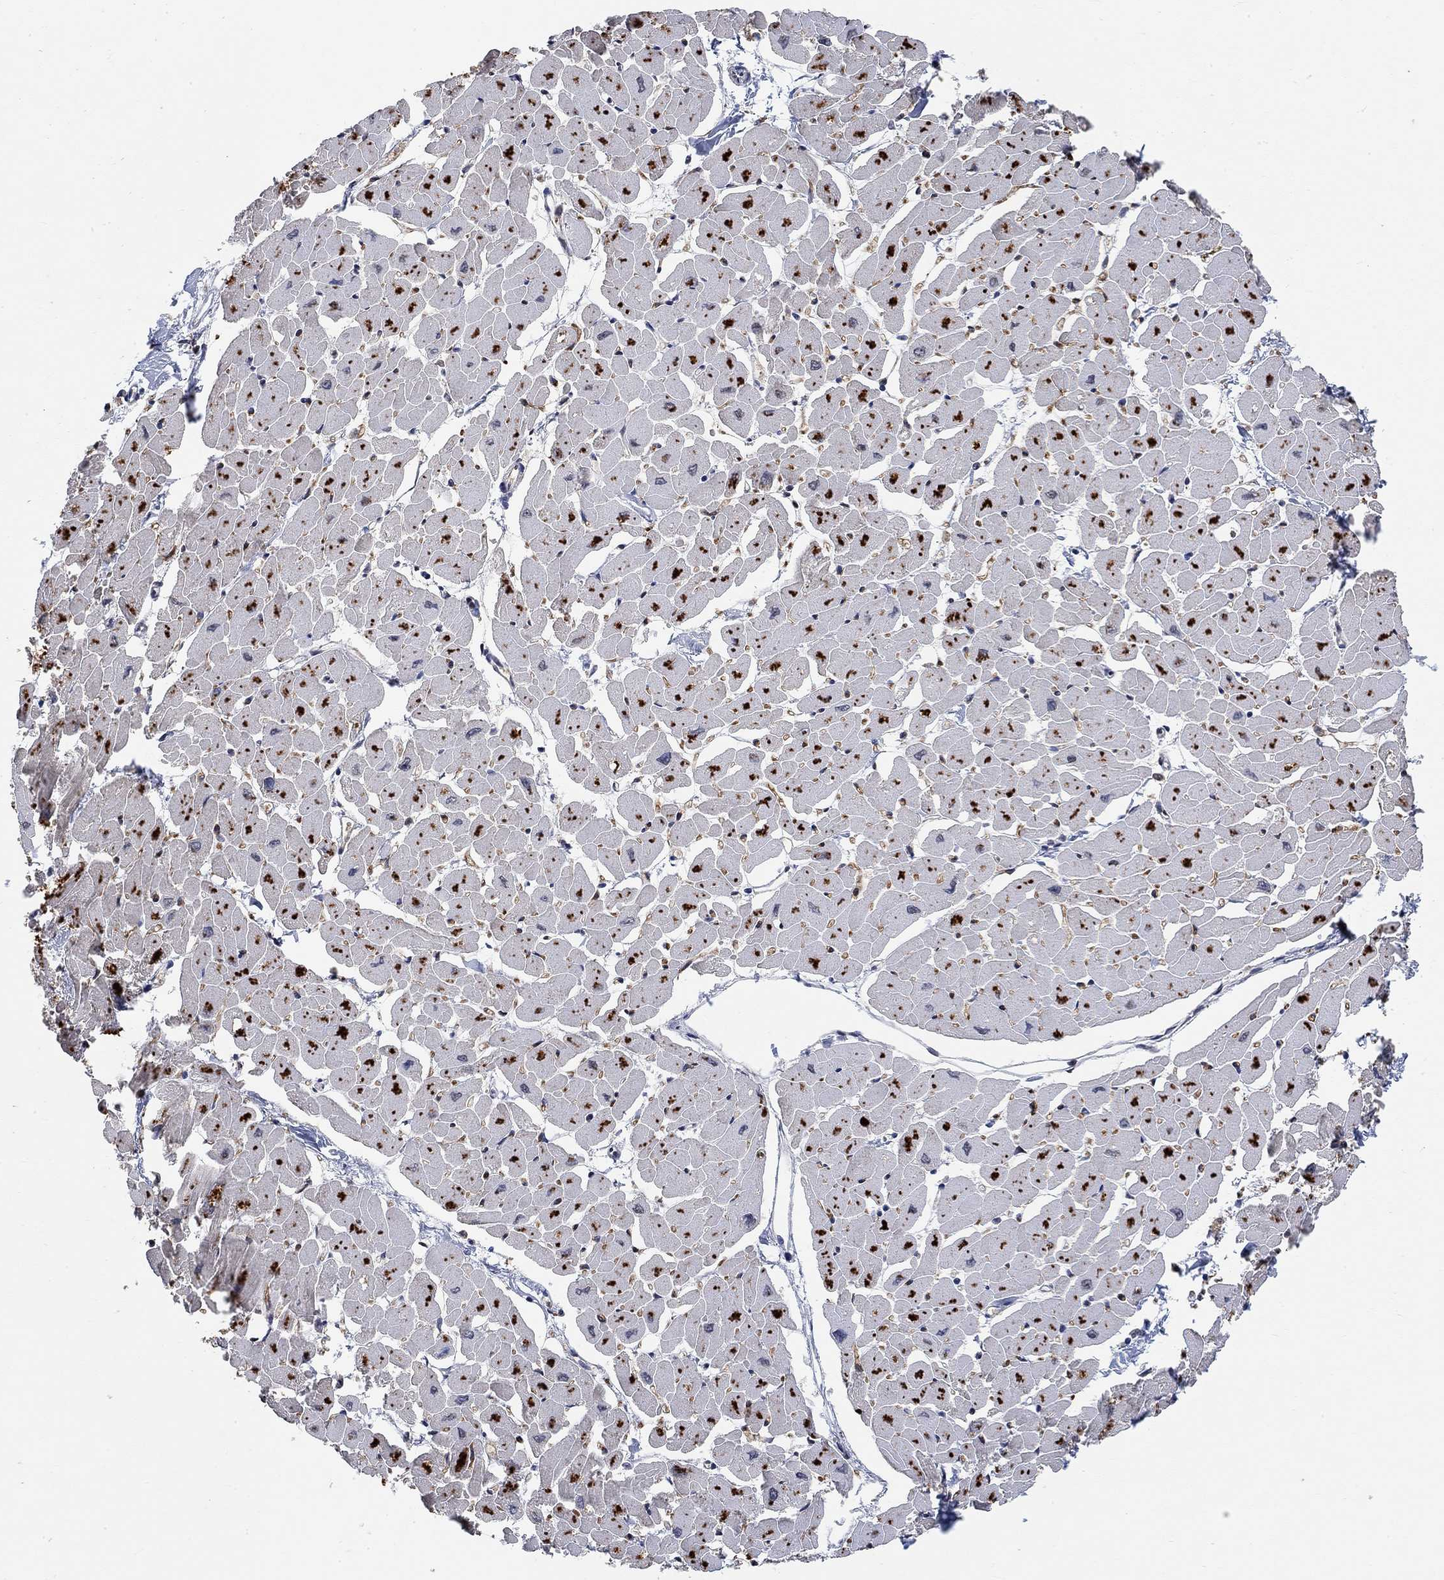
{"staining": {"intensity": "negative", "quantity": "none", "location": "none"}, "tissue": "heart muscle", "cell_type": "Cardiomyocytes", "image_type": "normal", "snomed": [{"axis": "morphology", "description": "Normal tissue, NOS"}, {"axis": "topography", "description": "Heart"}], "caption": "DAB immunohistochemical staining of unremarkable human heart muscle exhibits no significant expression in cardiomyocytes.", "gene": "THAP8", "patient": {"sex": "male", "age": 57}}